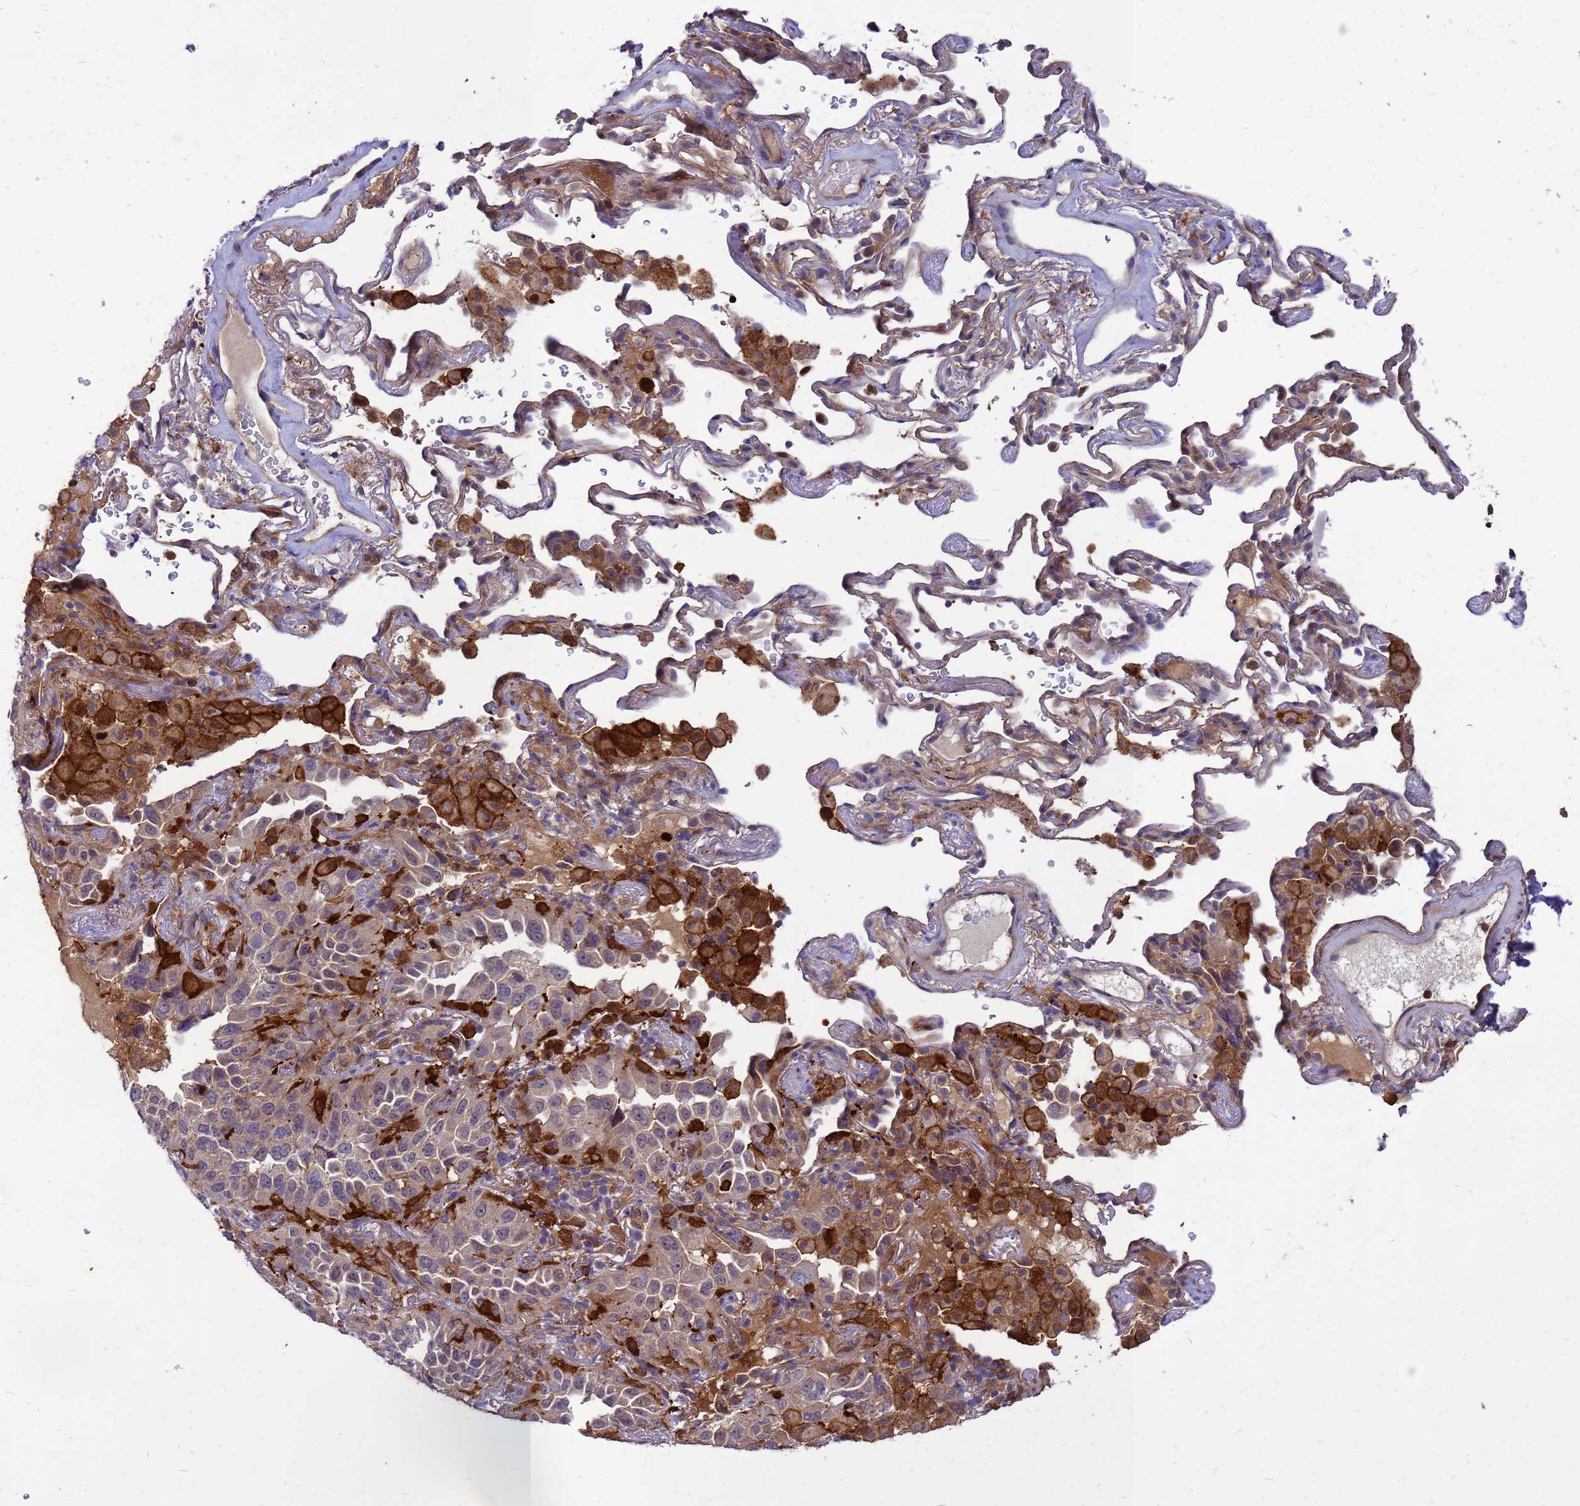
{"staining": {"intensity": "weak", "quantity": "25%-75%", "location": "cytoplasmic/membranous"}, "tissue": "lung cancer", "cell_type": "Tumor cells", "image_type": "cancer", "snomed": [{"axis": "morphology", "description": "Adenocarcinoma, NOS"}, {"axis": "topography", "description": "Lung"}], "caption": "Immunohistochemical staining of human lung cancer shows low levels of weak cytoplasmic/membranous expression in about 25%-75% of tumor cells.", "gene": "RNF215", "patient": {"sex": "female", "age": 69}}